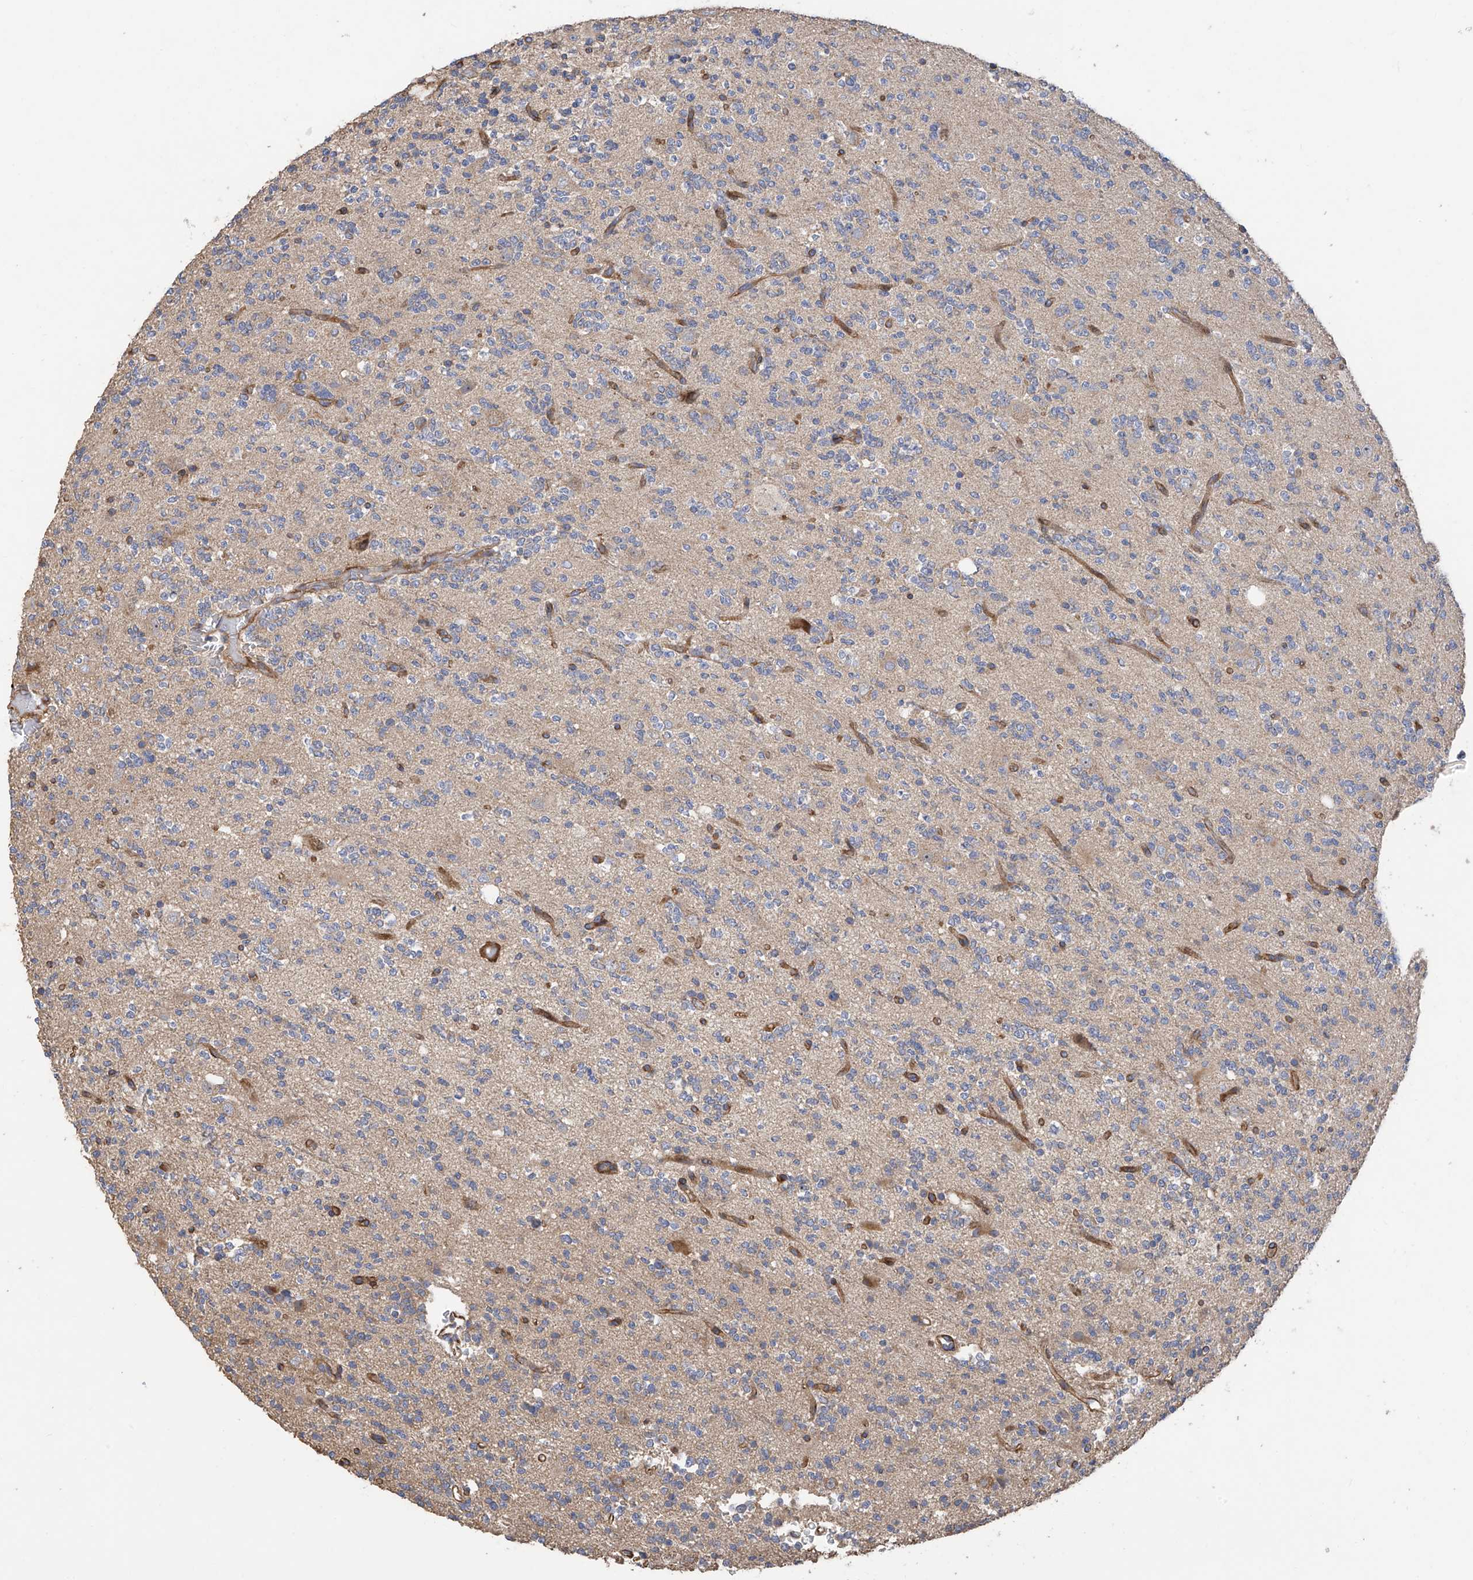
{"staining": {"intensity": "negative", "quantity": "none", "location": "none"}, "tissue": "glioma", "cell_type": "Tumor cells", "image_type": "cancer", "snomed": [{"axis": "morphology", "description": "Glioma, malignant, High grade"}, {"axis": "topography", "description": "Brain"}], "caption": "The image demonstrates no significant positivity in tumor cells of glioma. Brightfield microscopy of immunohistochemistry (IHC) stained with DAB (3,3'-diaminobenzidine) (brown) and hematoxylin (blue), captured at high magnification.", "gene": "SLC43A3", "patient": {"sex": "female", "age": 62}}